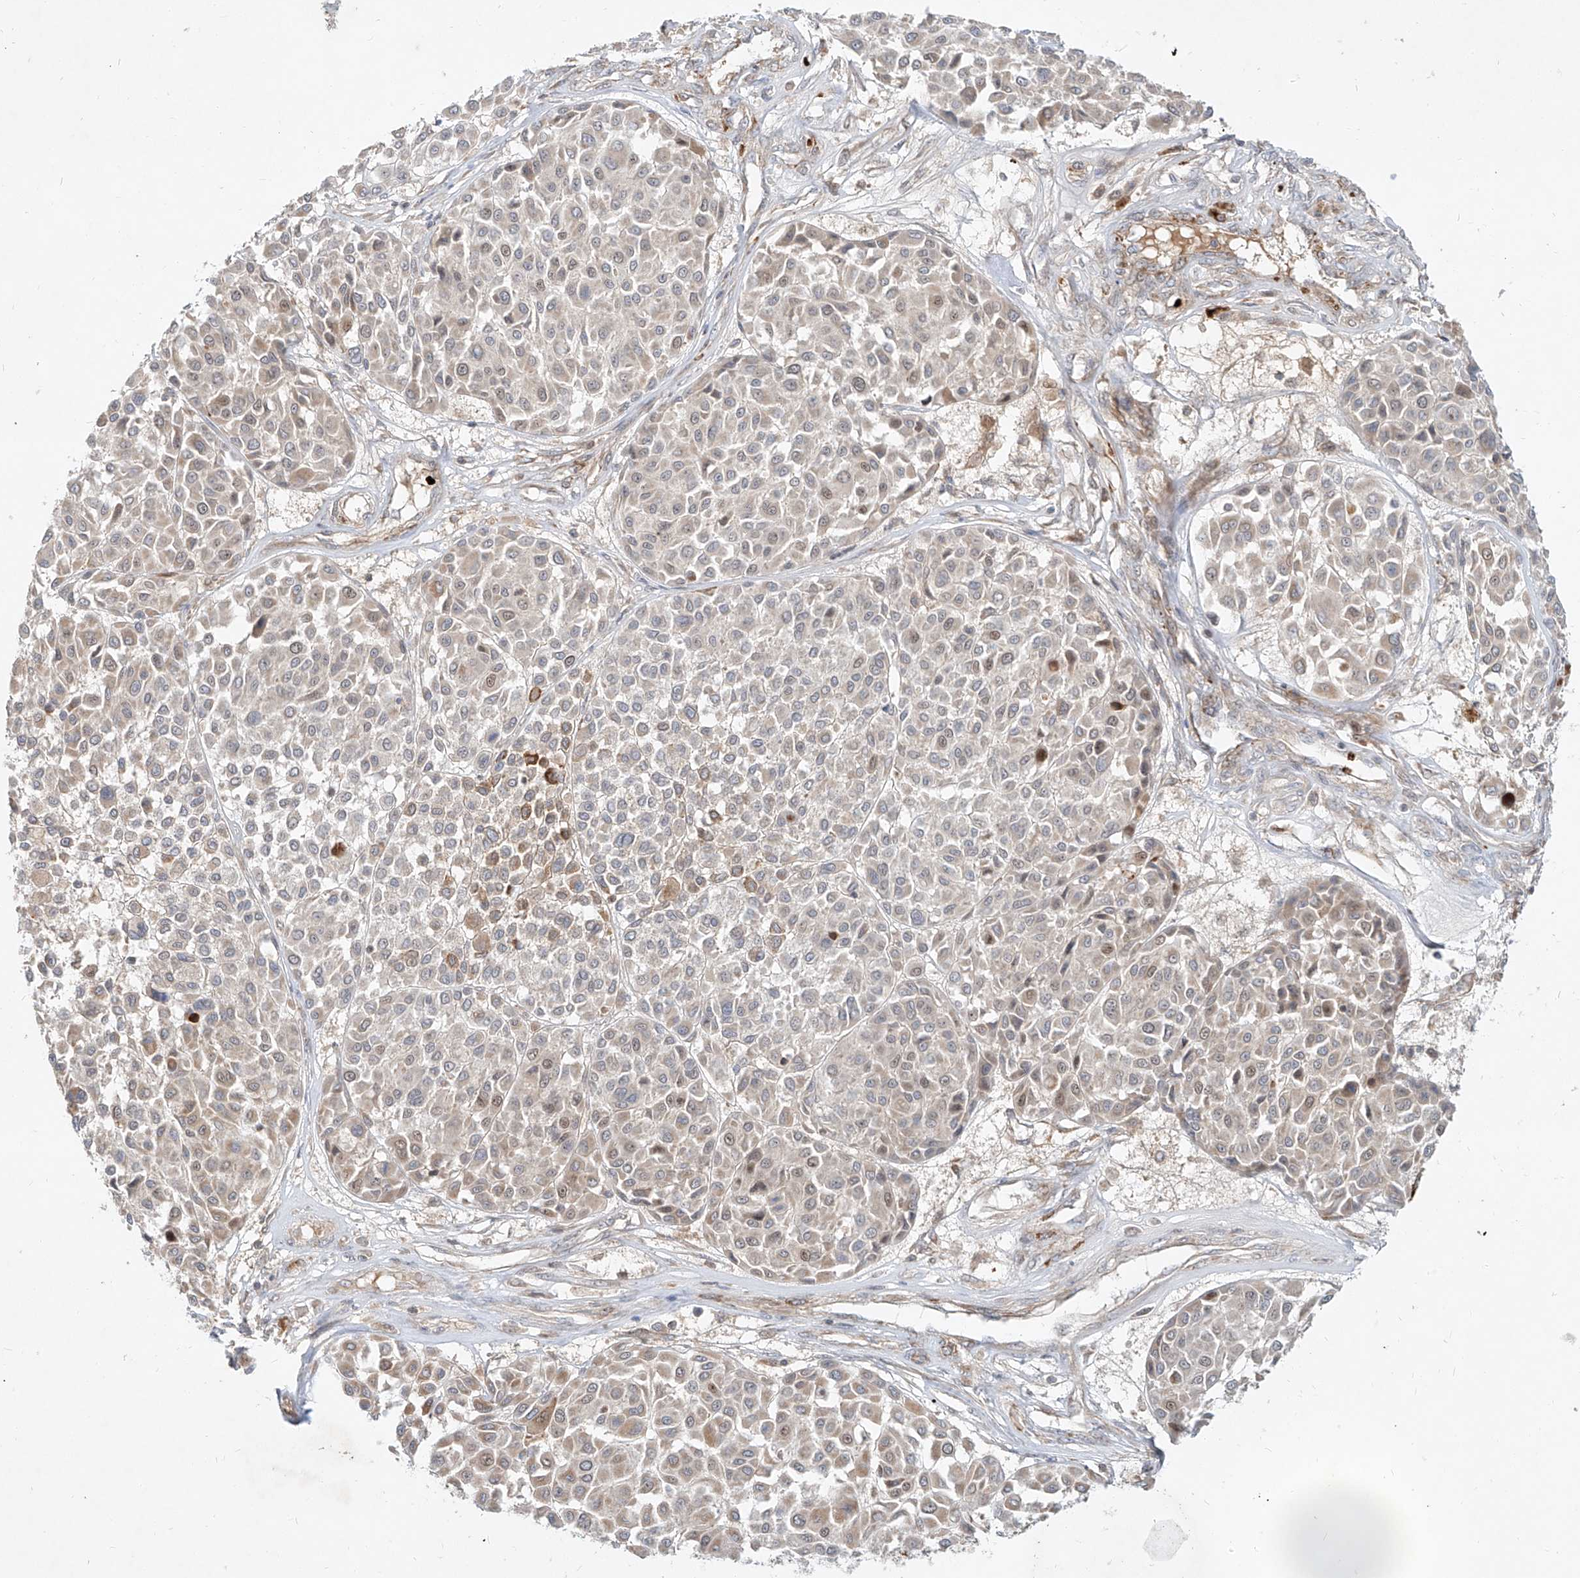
{"staining": {"intensity": "negative", "quantity": "none", "location": "none"}, "tissue": "melanoma", "cell_type": "Tumor cells", "image_type": "cancer", "snomed": [{"axis": "morphology", "description": "Malignant melanoma, Metastatic site"}, {"axis": "topography", "description": "Soft tissue"}], "caption": "Malignant melanoma (metastatic site) was stained to show a protein in brown. There is no significant positivity in tumor cells.", "gene": "FGD2", "patient": {"sex": "male", "age": 41}}